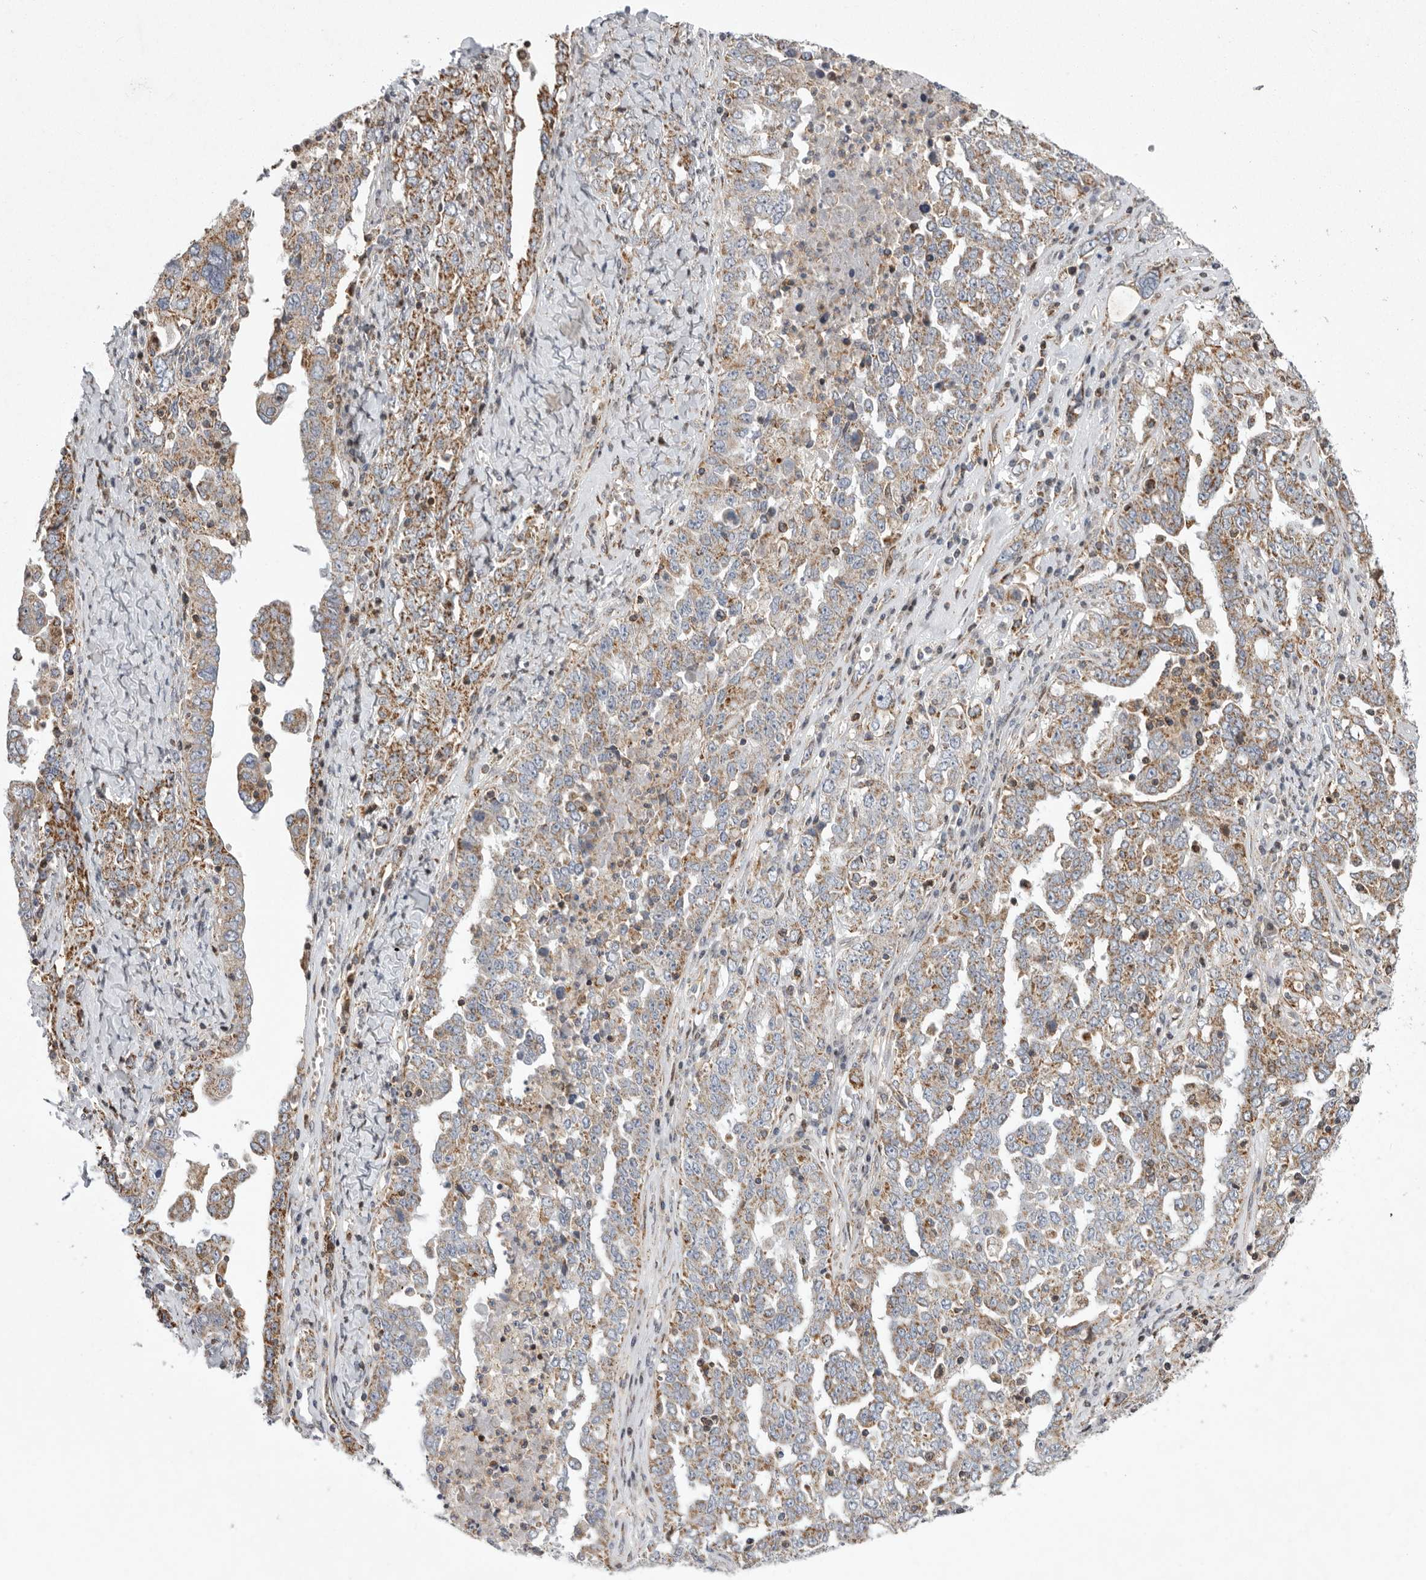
{"staining": {"intensity": "moderate", "quantity": "25%-75%", "location": "cytoplasmic/membranous"}, "tissue": "ovarian cancer", "cell_type": "Tumor cells", "image_type": "cancer", "snomed": [{"axis": "morphology", "description": "Carcinoma, endometroid"}, {"axis": "topography", "description": "Ovary"}], "caption": "The histopathology image shows a brown stain indicating the presence of a protein in the cytoplasmic/membranous of tumor cells in ovarian endometroid carcinoma.", "gene": "MPZL1", "patient": {"sex": "female", "age": 62}}